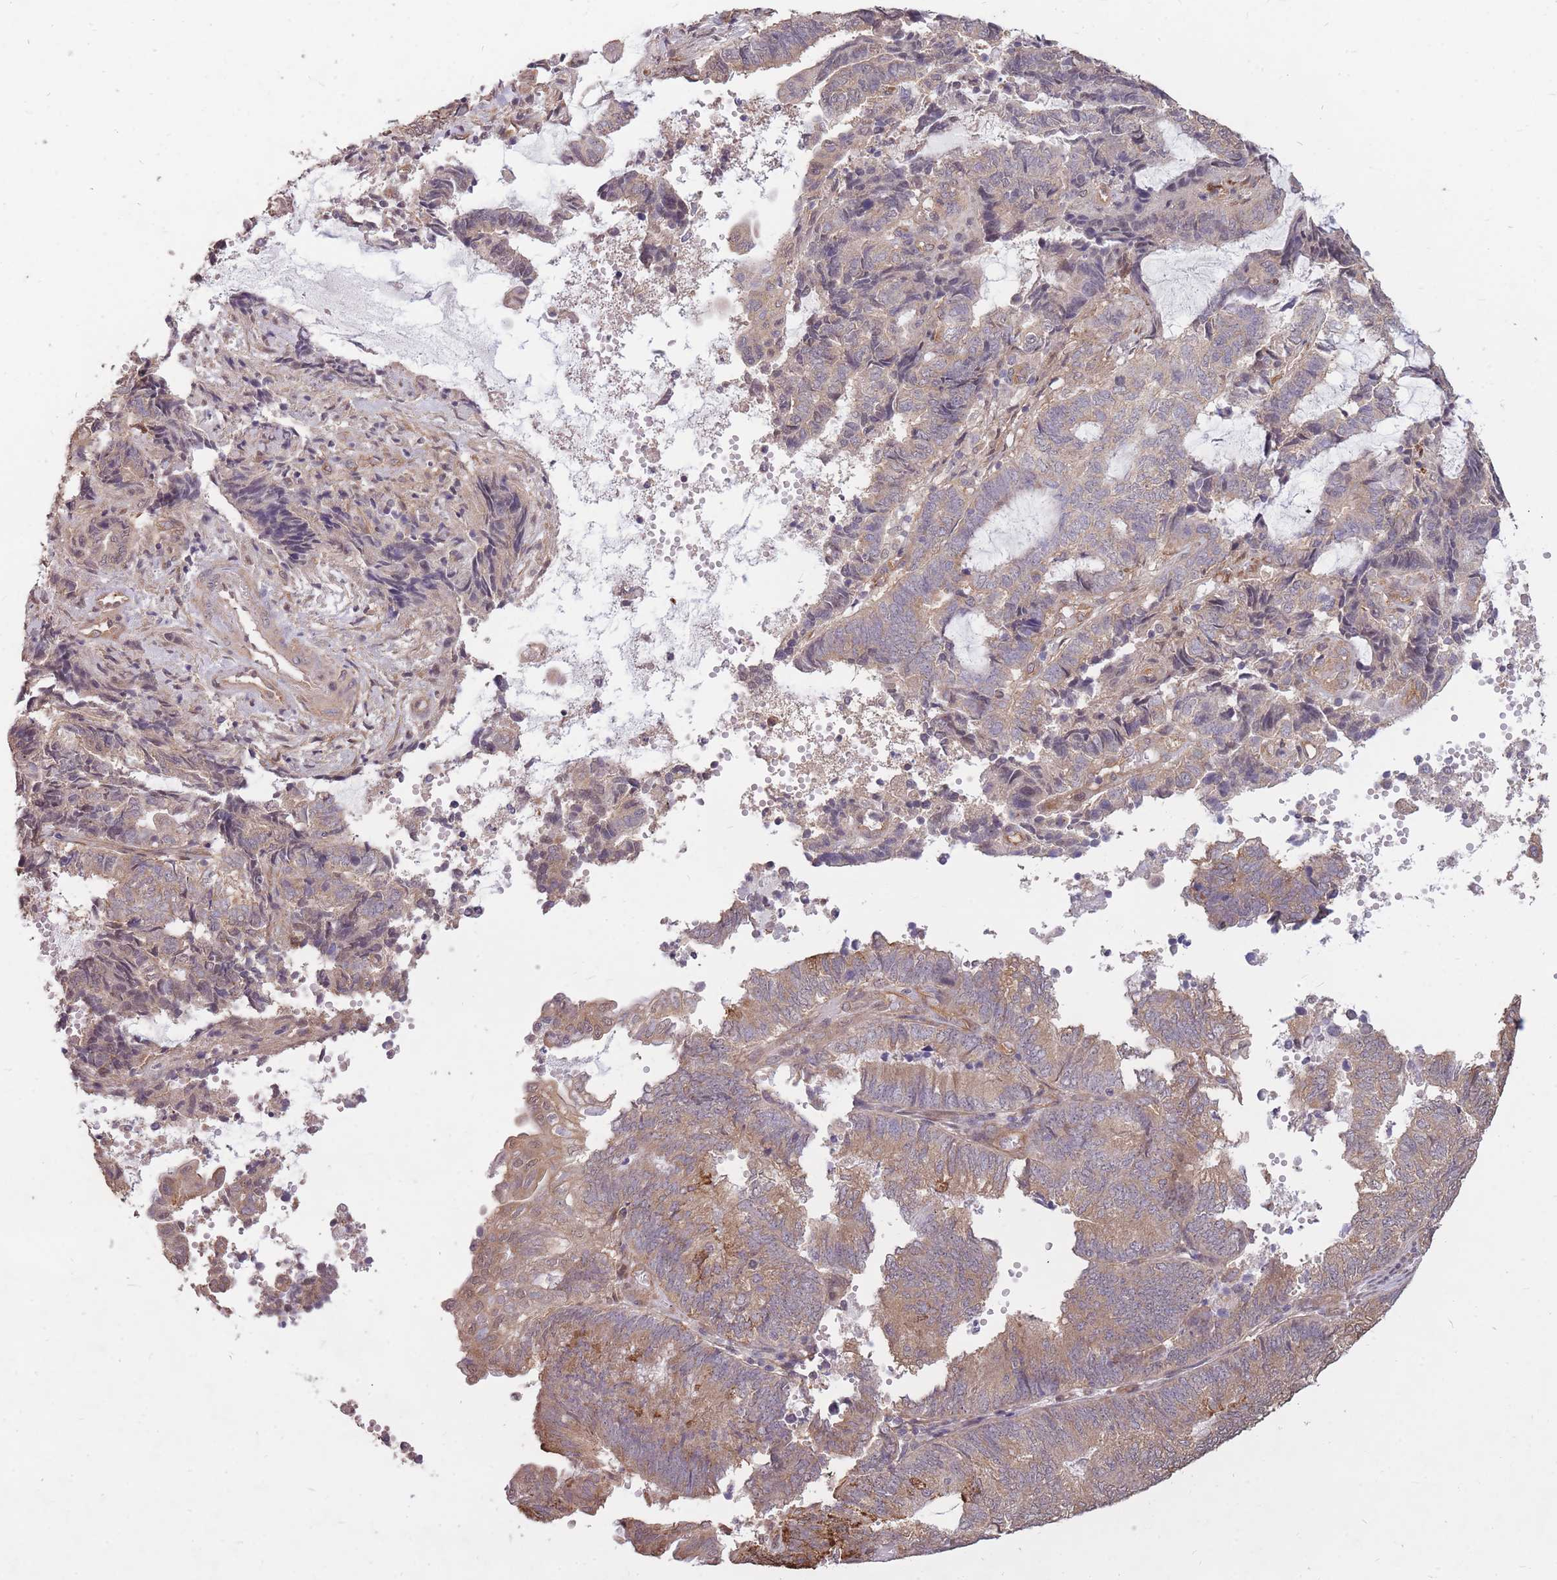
{"staining": {"intensity": "weak", "quantity": "25%-75%", "location": "cytoplasmic/membranous"}, "tissue": "endometrial cancer", "cell_type": "Tumor cells", "image_type": "cancer", "snomed": [{"axis": "morphology", "description": "Adenocarcinoma, NOS"}, {"axis": "topography", "description": "Uterus"}, {"axis": "topography", "description": "Endometrium"}], "caption": "Human adenocarcinoma (endometrial) stained with a brown dye reveals weak cytoplasmic/membranous positive expression in about 25%-75% of tumor cells.", "gene": "DYNC1LI2", "patient": {"sex": "female", "age": 70}}